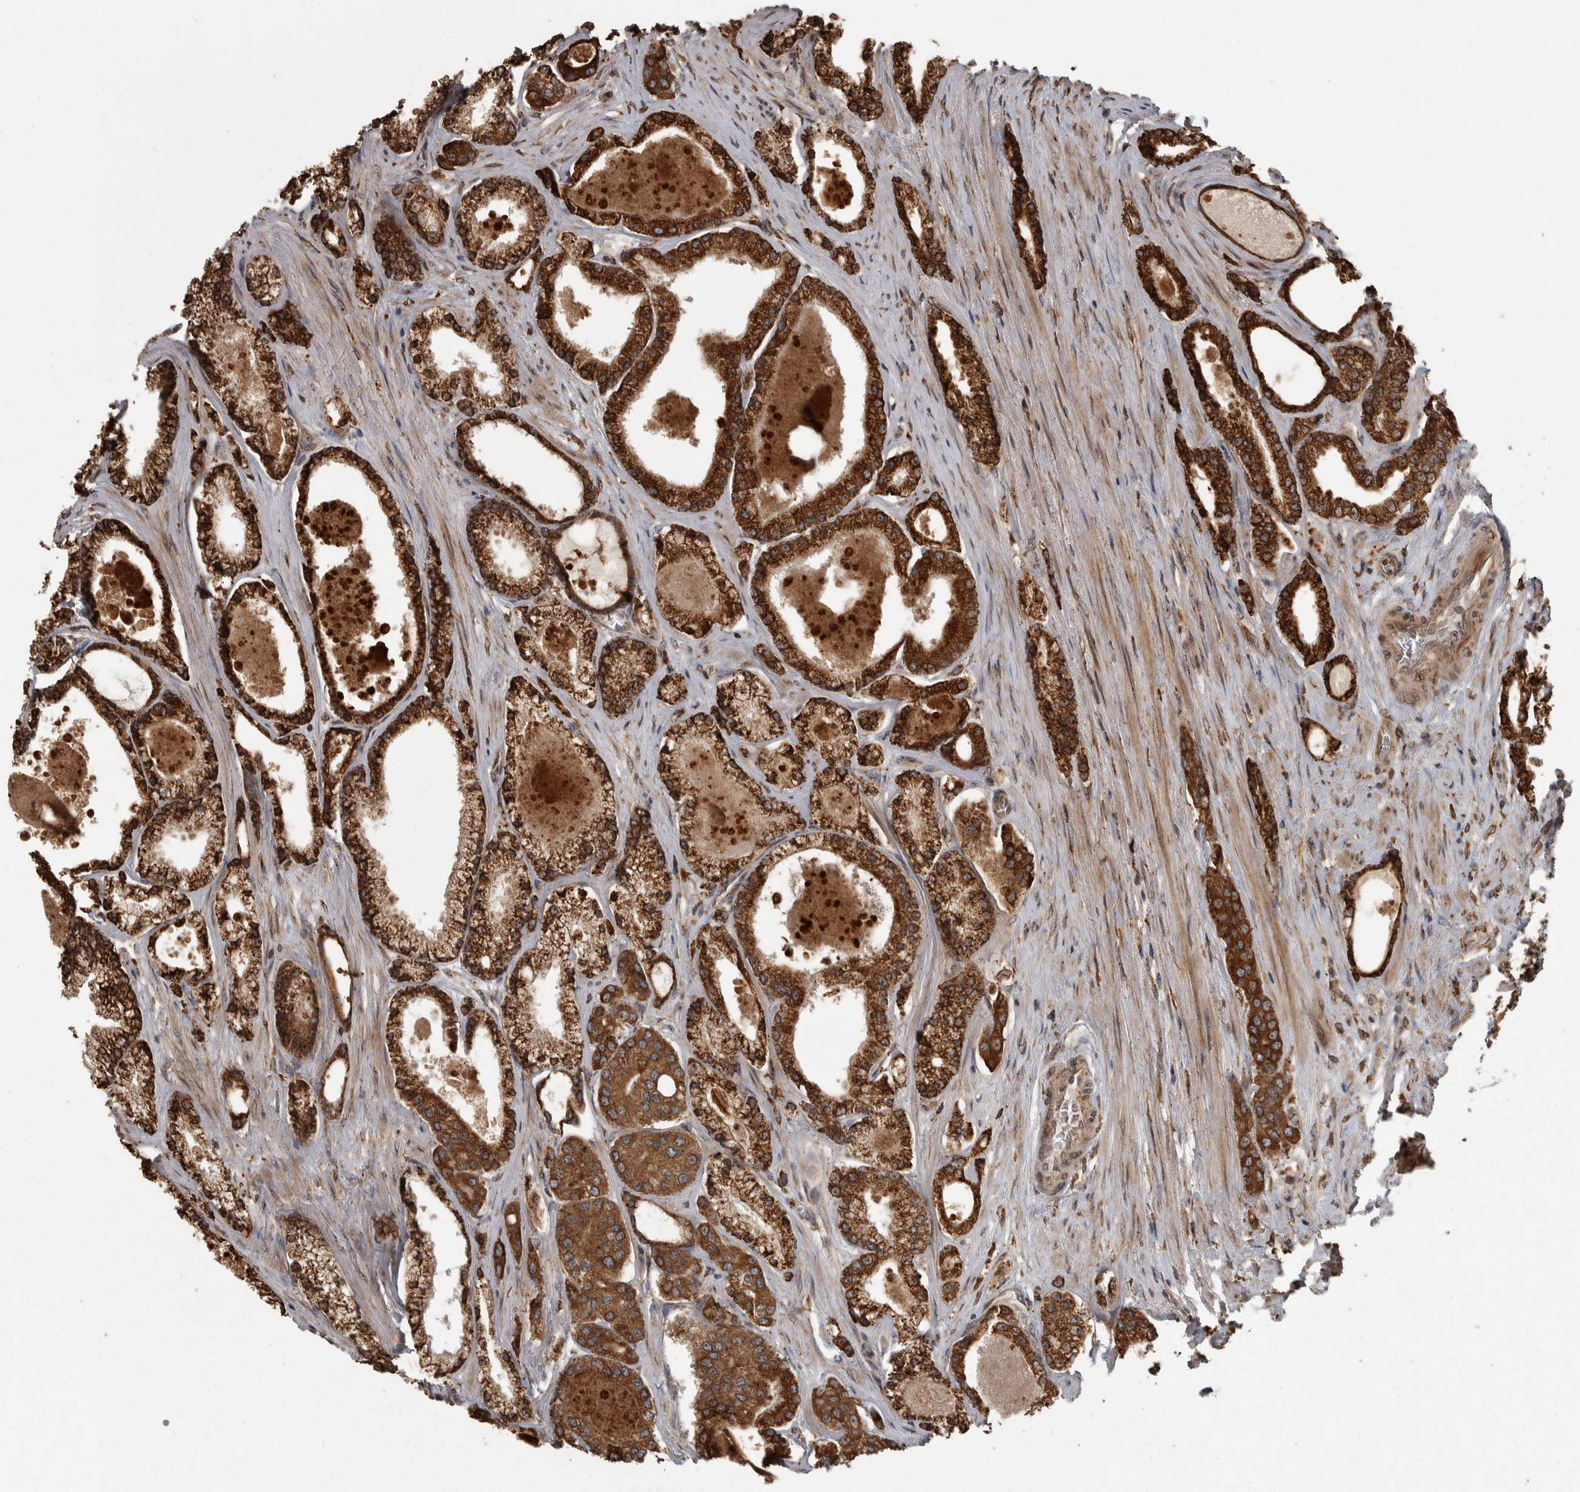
{"staining": {"intensity": "strong", "quantity": ">75%", "location": "cytoplasmic/membranous"}, "tissue": "prostate cancer", "cell_type": "Tumor cells", "image_type": "cancer", "snomed": [{"axis": "morphology", "description": "Adenocarcinoma, High grade"}, {"axis": "topography", "description": "Prostate"}], "caption": "Immunohistochemical staining of adenocarcinoma (high-grade) (prostate) demonstrates strong cytoplasmic/membranous protein expression in approximately >75% of tumor cells.", "gene": "AGBL3", "patient": {"sex": "male", "age": 71}}